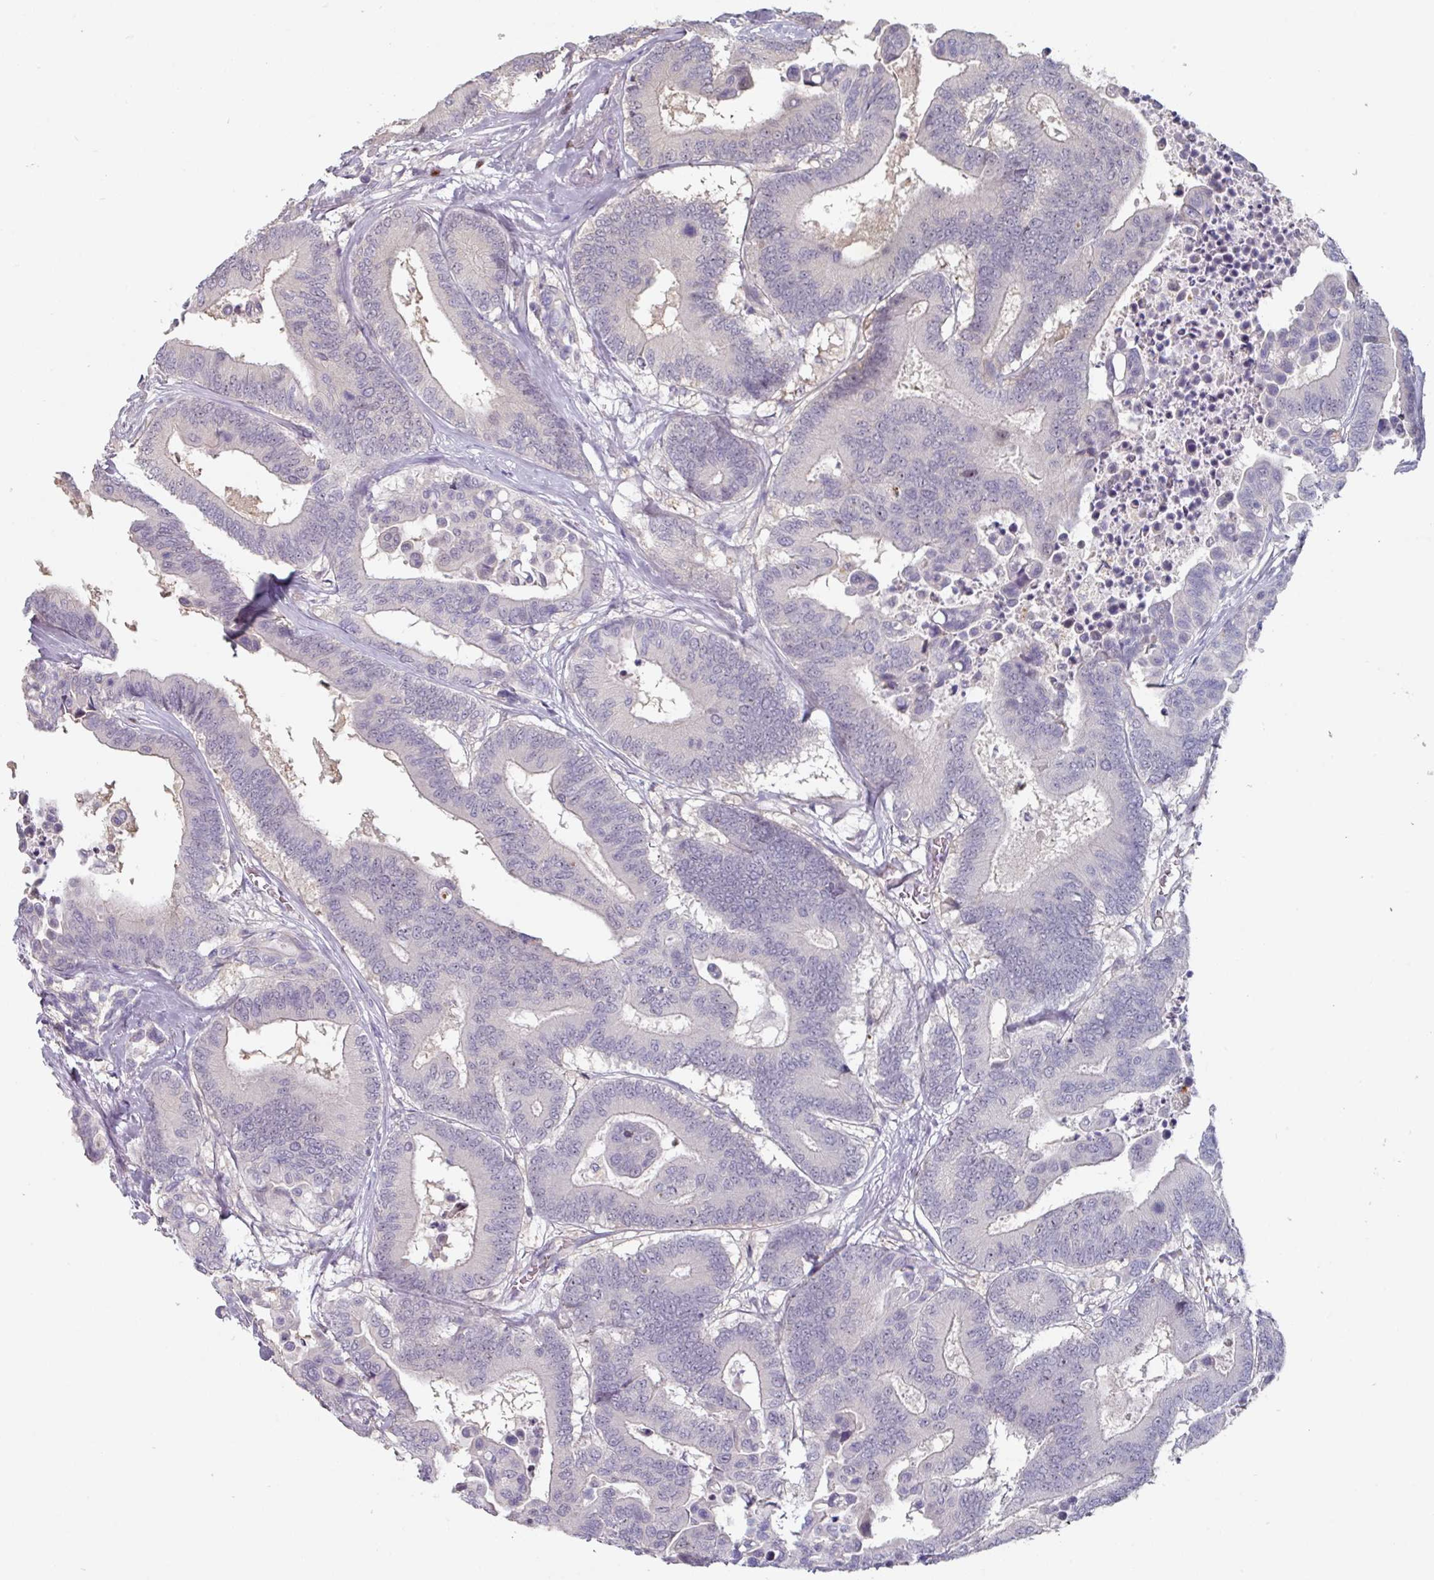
{"staining": {"intensity": "negative", "quantity": "none", "location": "none"}, "tissue": "colorectal cancer", "cell_type": "Tumor cells", "image_type": "cancer", "snomed": [{"axis": "morphology", "description": "Normal tissue, NOS"}, {"axis": "morphology", "description": "Adenocarcinoma, NOS"}, {"axis": "topography", "description": "Colon"}], "caption": "Micrograph shows no protein staining in tumor cells of adenocarcinoma (colorectal) tissue.", "gene": "ZBTB6", "patient": {"sex": "male", "age": 82}}